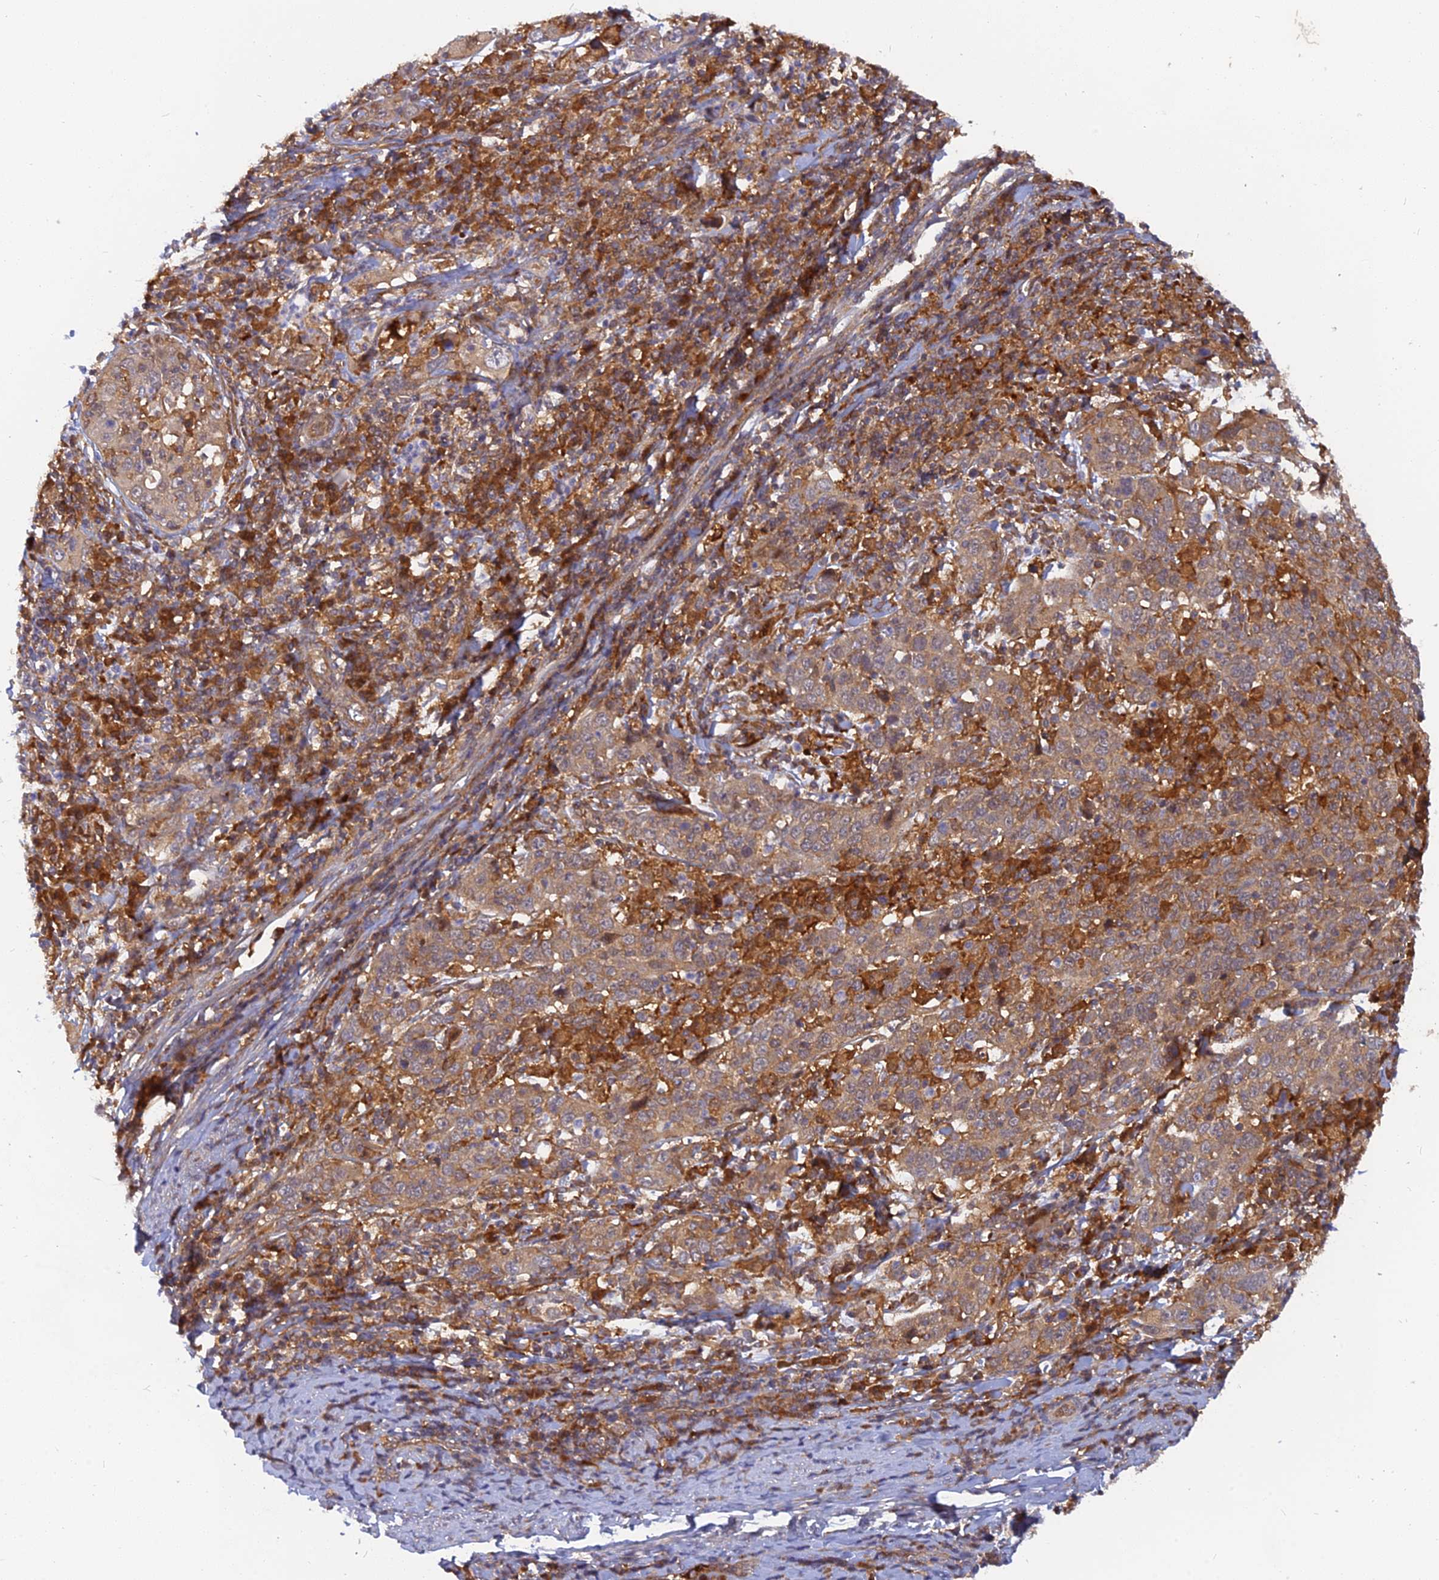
{"staining": {"intensity": "moderate", "quantity": ">75%", "location": "cytoplasmic/membranous"}, "tissue": "cervical cancer", "cell_type": "Tumor cells", "image_type": "cancer", "snomed": [{"axis": "morphology", "description": "Squamous cell carcinoma, NOS"}, {"axis": "topography", "description": "Cervix"}], "caption": "Protein expression analysis of human cervical cancer (squamous cell carcinoma) reveals moderate cytoplasmic/membranous positivity in approximately >75% of tumor cells. (DAB (3,3'-diaminobenzidine) IHC, brown staining for protein, blue staining for nuclei).", "gene": "ARL2BP", "patient": {"sex": "female", "age": 46}}